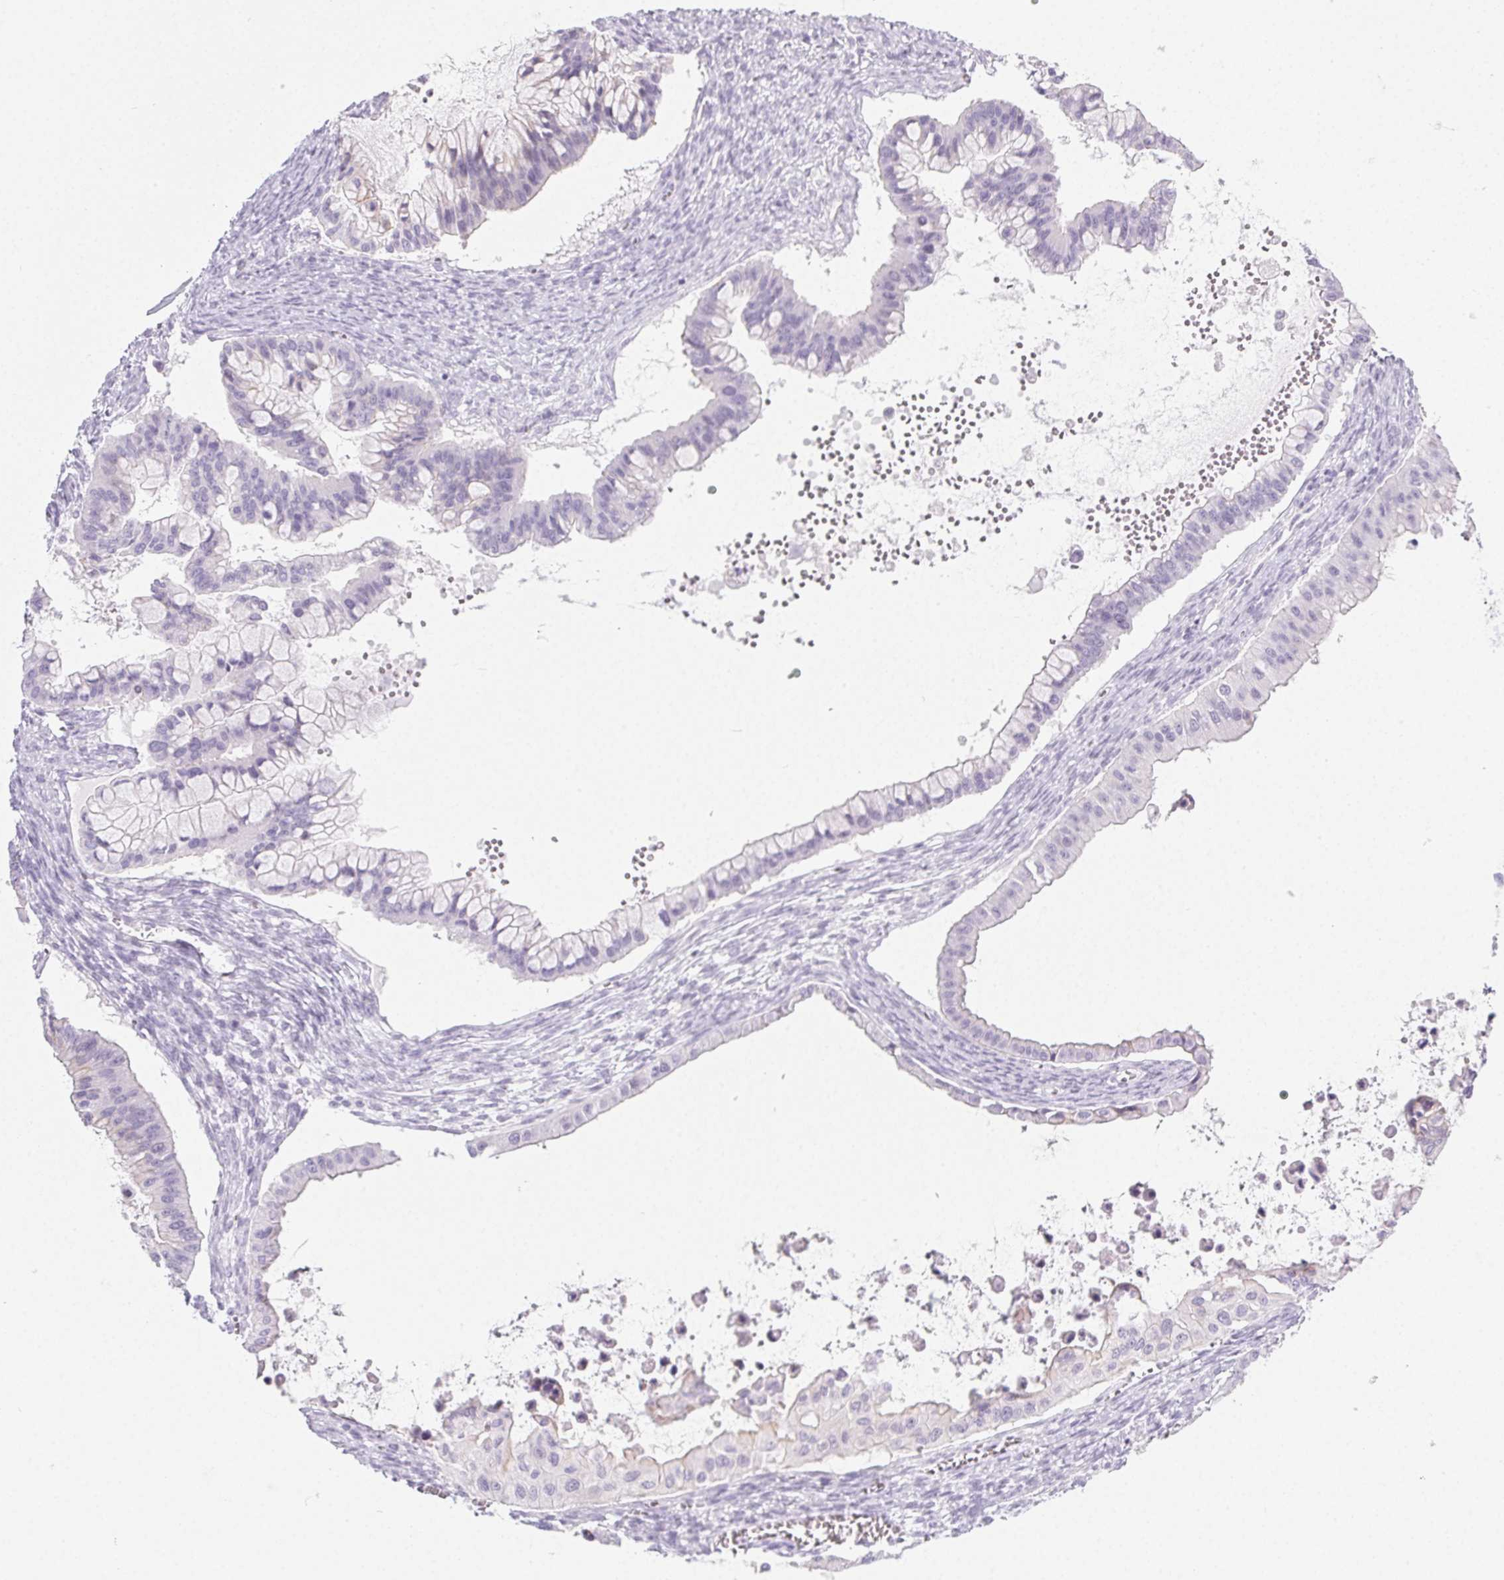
{"staining": {"intensity": "negative", "quantity": "none", "location": "none"}, "tissue": "ovarian cancer", "cell_type": "Tumor cells", "image_type": "cancer", "snomed": [{"axis": "morphology", "description": "Cystadenocarcinoma, mucinous, NOS"}, {"axis": "topography", "description": "Ovary"}], "caption": "Immunohistochemistry (IHC) histopathology image of human ovarian cancer stained for a protein (brown), which reveals no expression in tumor cells. (DAB immunohistochemistry (IHC) visualized using brightfield microscopy, high magnification).", "gene": "PI3", "patient": {"sex": "female", "age": 72}}